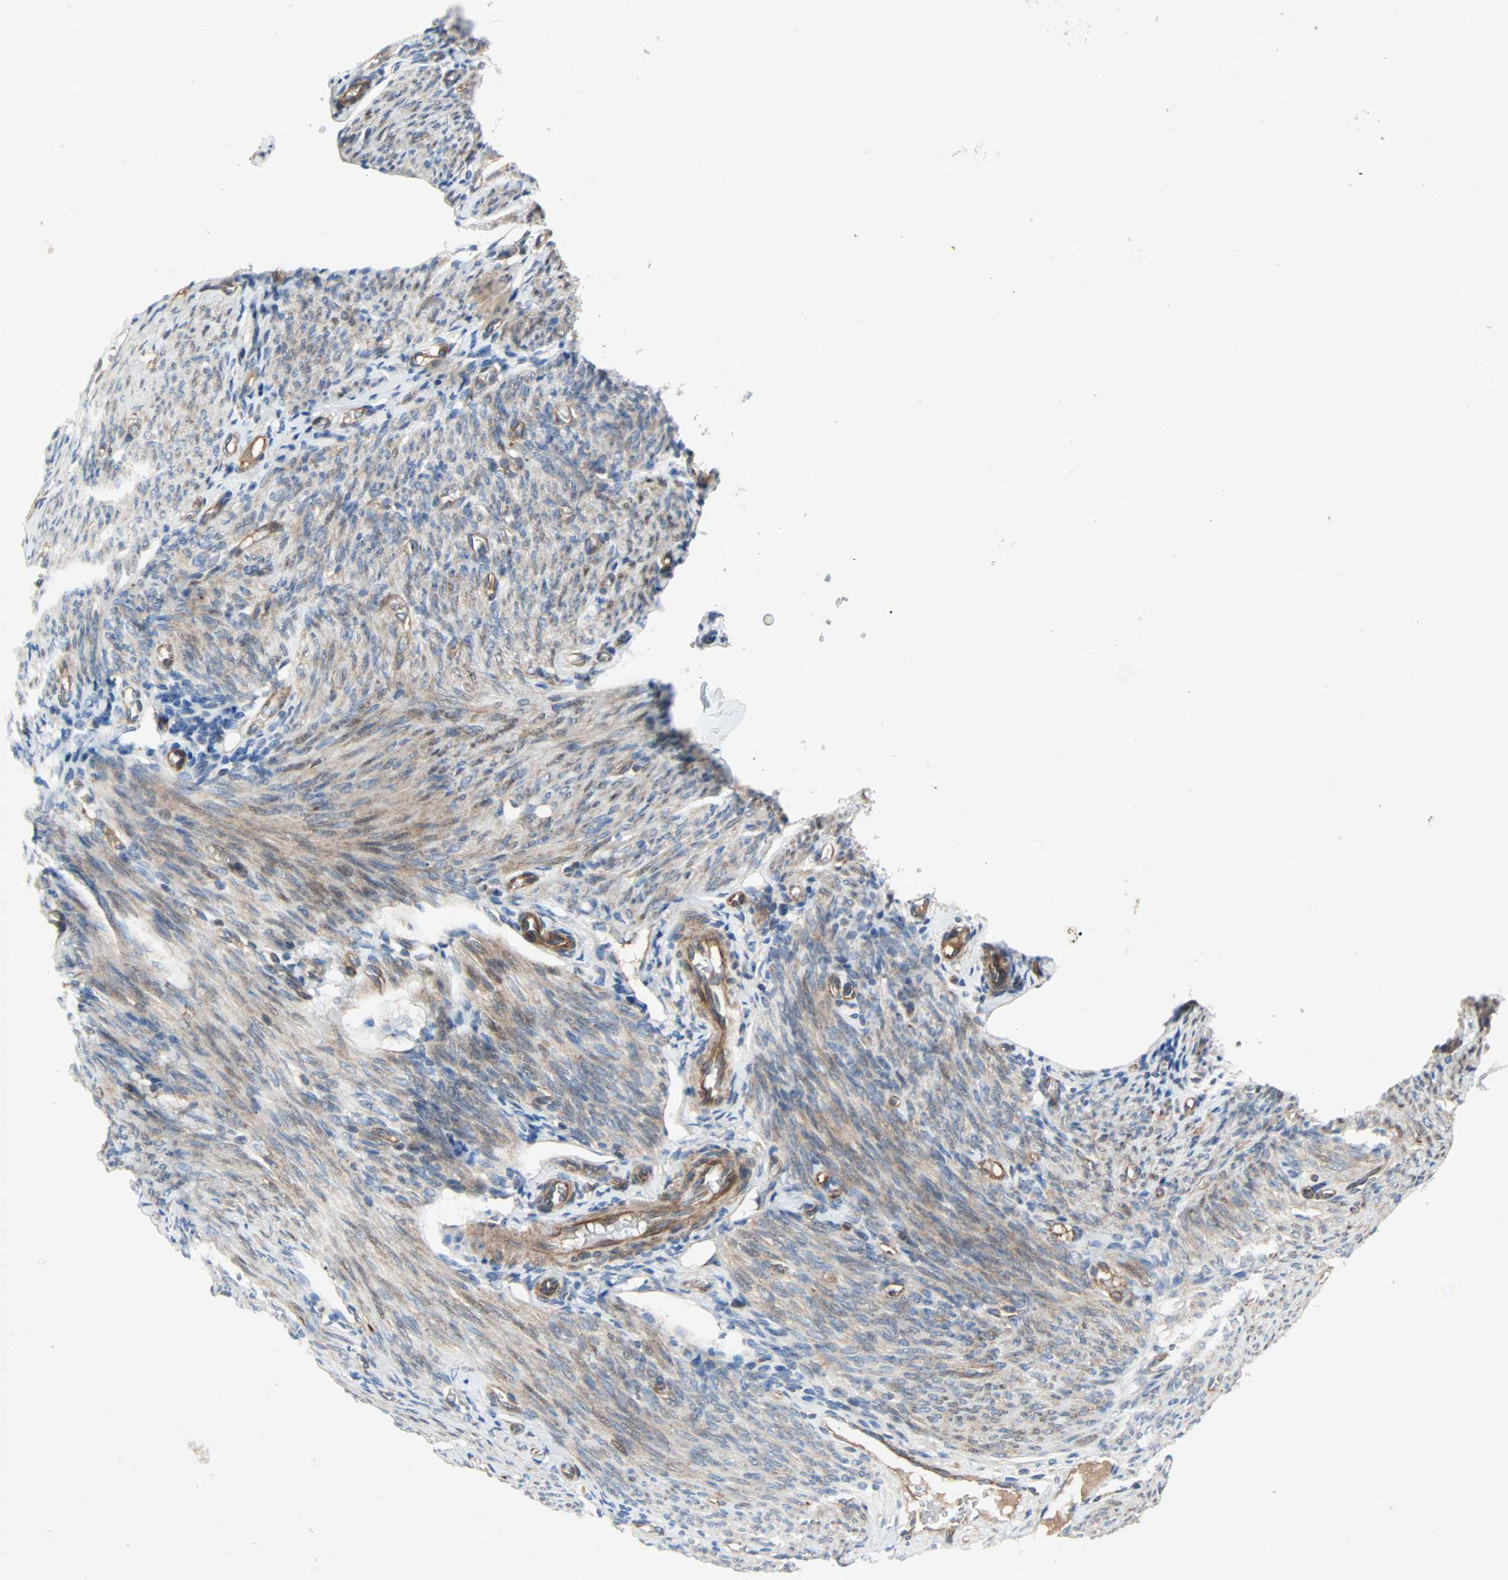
{"staining": {"intensity": "weak", "quantity": "25%-75%", "location": "cytoplasmic/membranous"}, "tissue": "endometrium", "cell_type": "Cells in endometrial stroma", "image_type": "normal", "snomed": [{"axis": "morphology", "description": "Normal tissue, NOS"}, {"axis": "topography", "description": "Endometrium"}], "caption": "A photomicrograph of human endometrium stained for a protein demonstrates weak cytoplasmic/membranous brown staining in cells in endometrial stroma.", "gene": "XYLT1", "patient": {"sex": "female", "age": 61}}